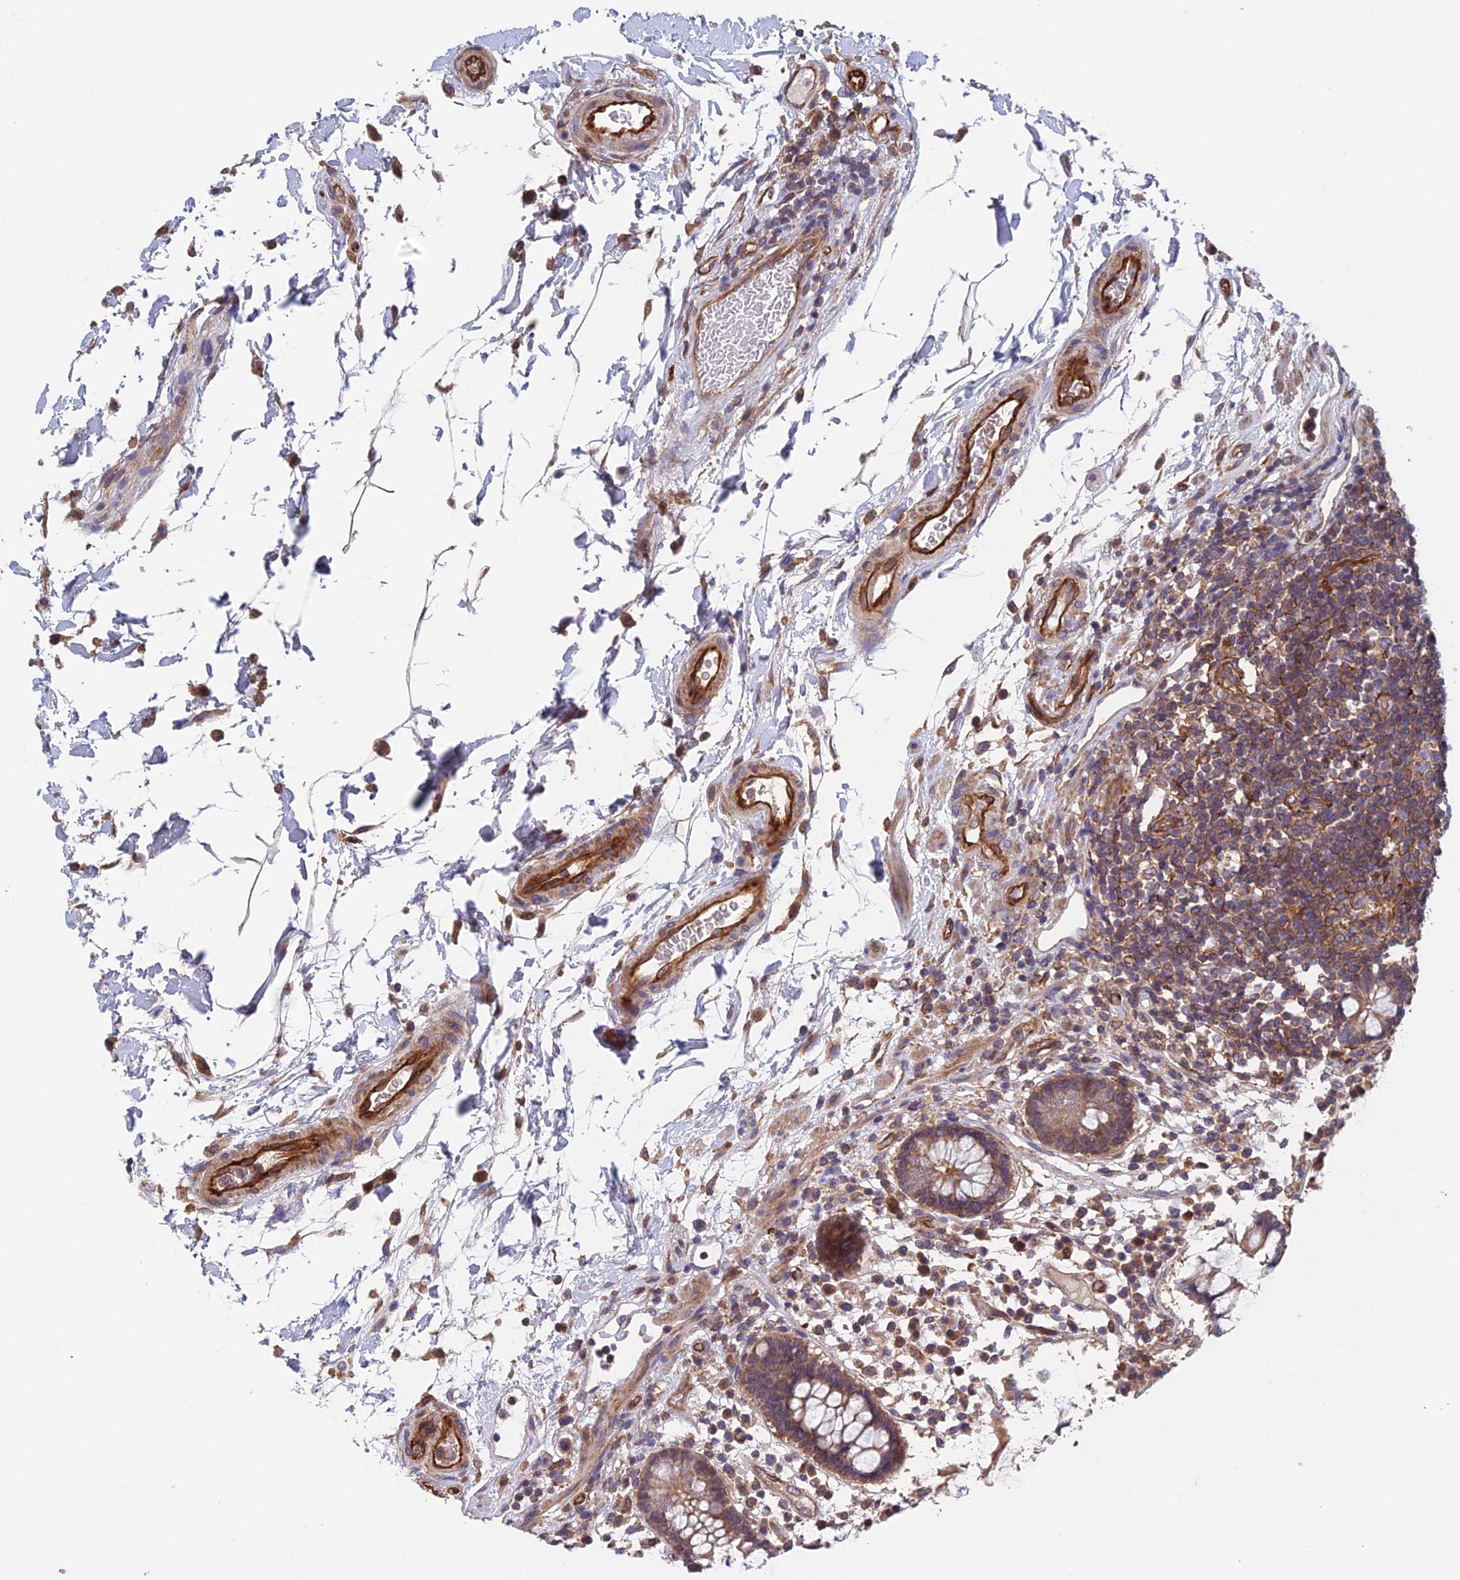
{"staining": {"intensity": "strong", "quantity": ">75%", "location": "cytoplasmic/membranous"}, "tissue": "colon", "cell_type": "Endothelial cells", "image_type": "normal", "snomed": [{"axis": "morphology", "description": "Normal tissue, NOS"}, {"axis": "topography", "description": "Colon"}], "caption": "Brown immunohistochemical staining in unremarkable human colon exhibits strong cytoplasmic/membranous expression in approximately >75% of endothelial cells.", "gene": "NUDT16L1", "patient": {"sex": "female", "age": 79}}